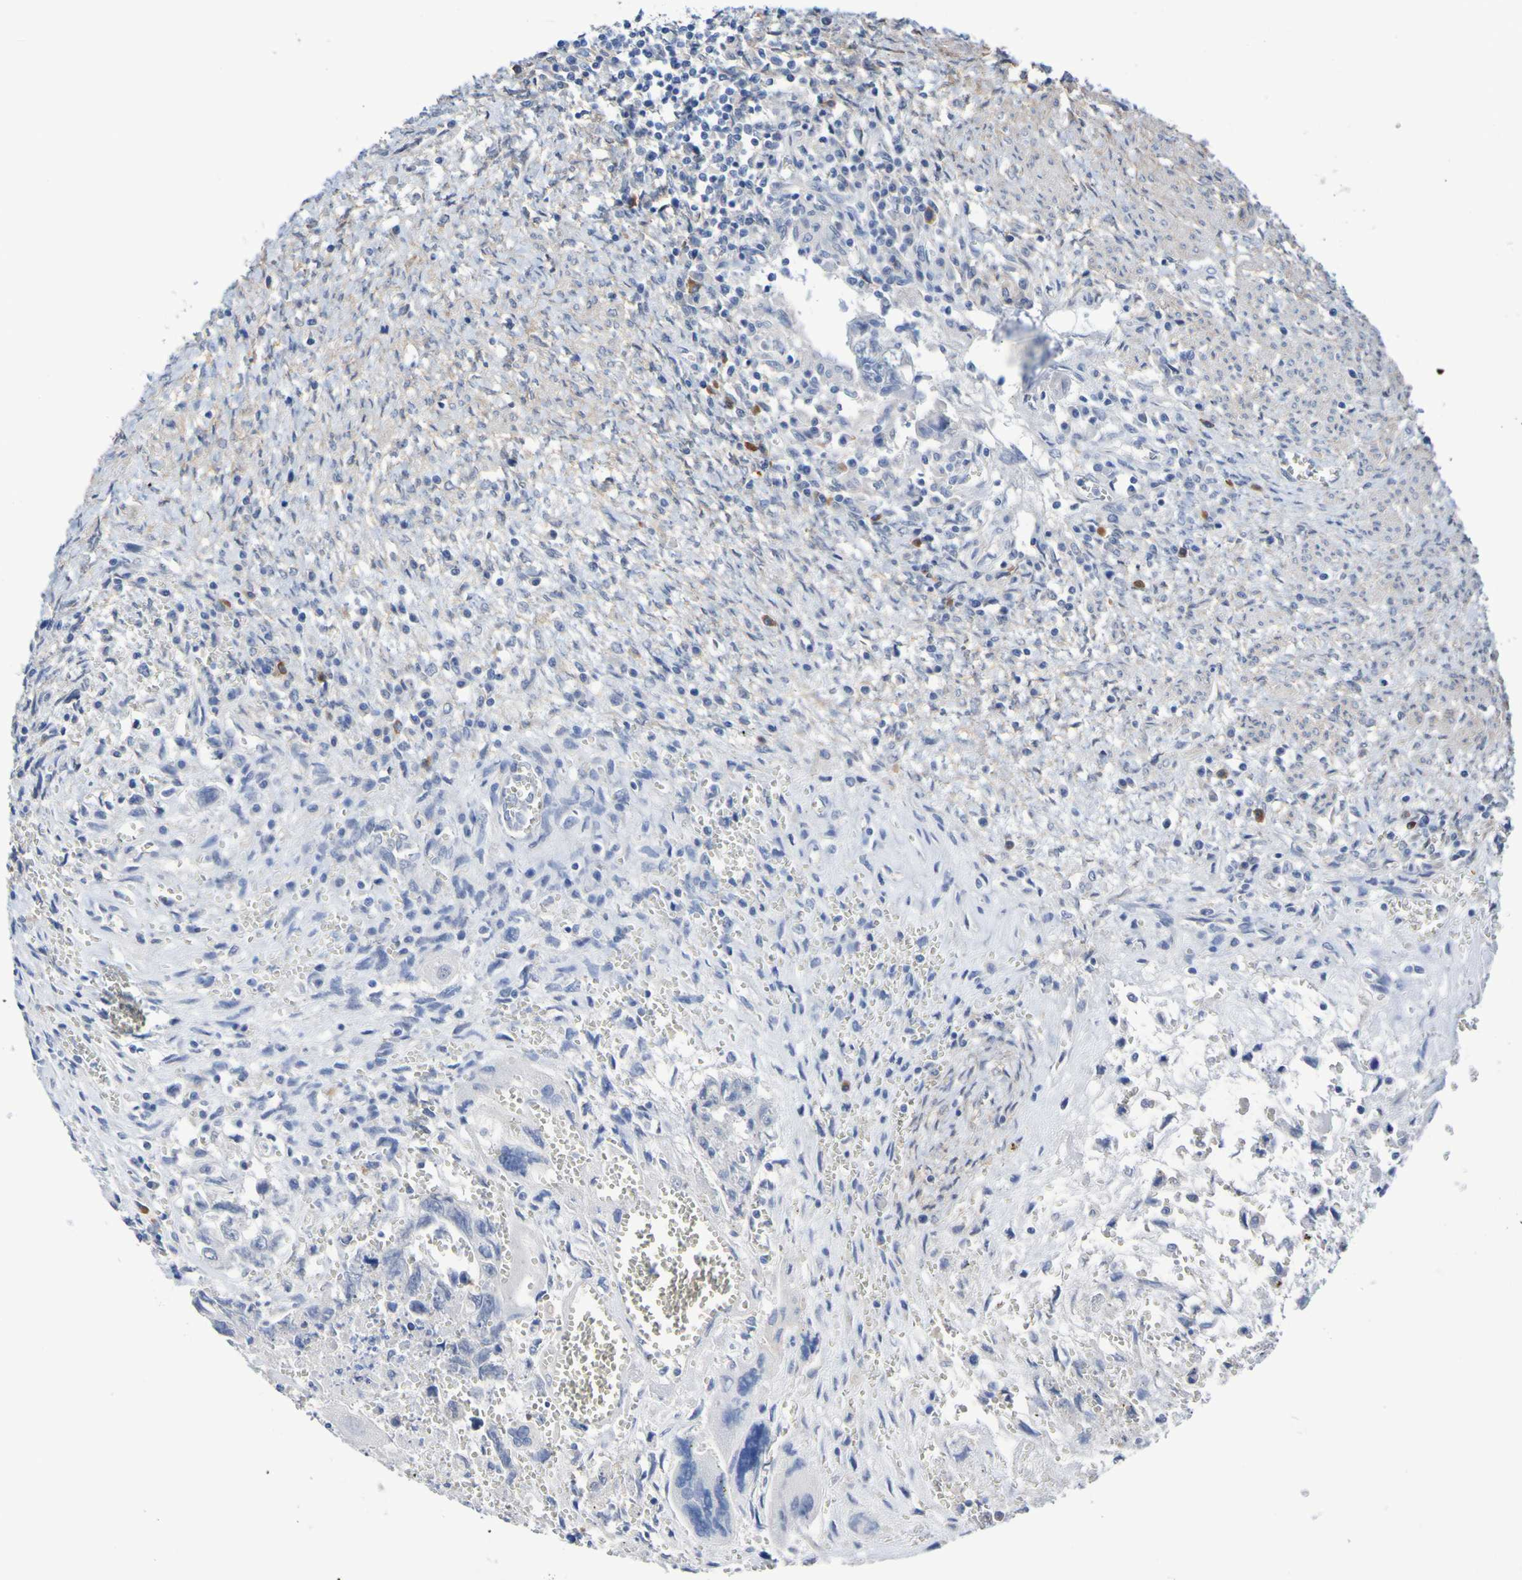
{"staining": {"intensity": "negative", "quantity": "none", "location": "none"}, "tissue": "testis cancer", "cell_type": "Tumor cells", "image_type": "cancer", "snomed": [{"axis": "morphology", "description": "Carcinoma, Embryonal, NOS"}, {"axis": "topography", "description": "Testis"}], "caption": "Protein analysis of testis cancer reveals no significant staining in tumor cells. (Immunohistochemistry, brightfield microscopy, high magnification).", "gene": "SGCB", "patient": {"sex": "male", "age": 28}}